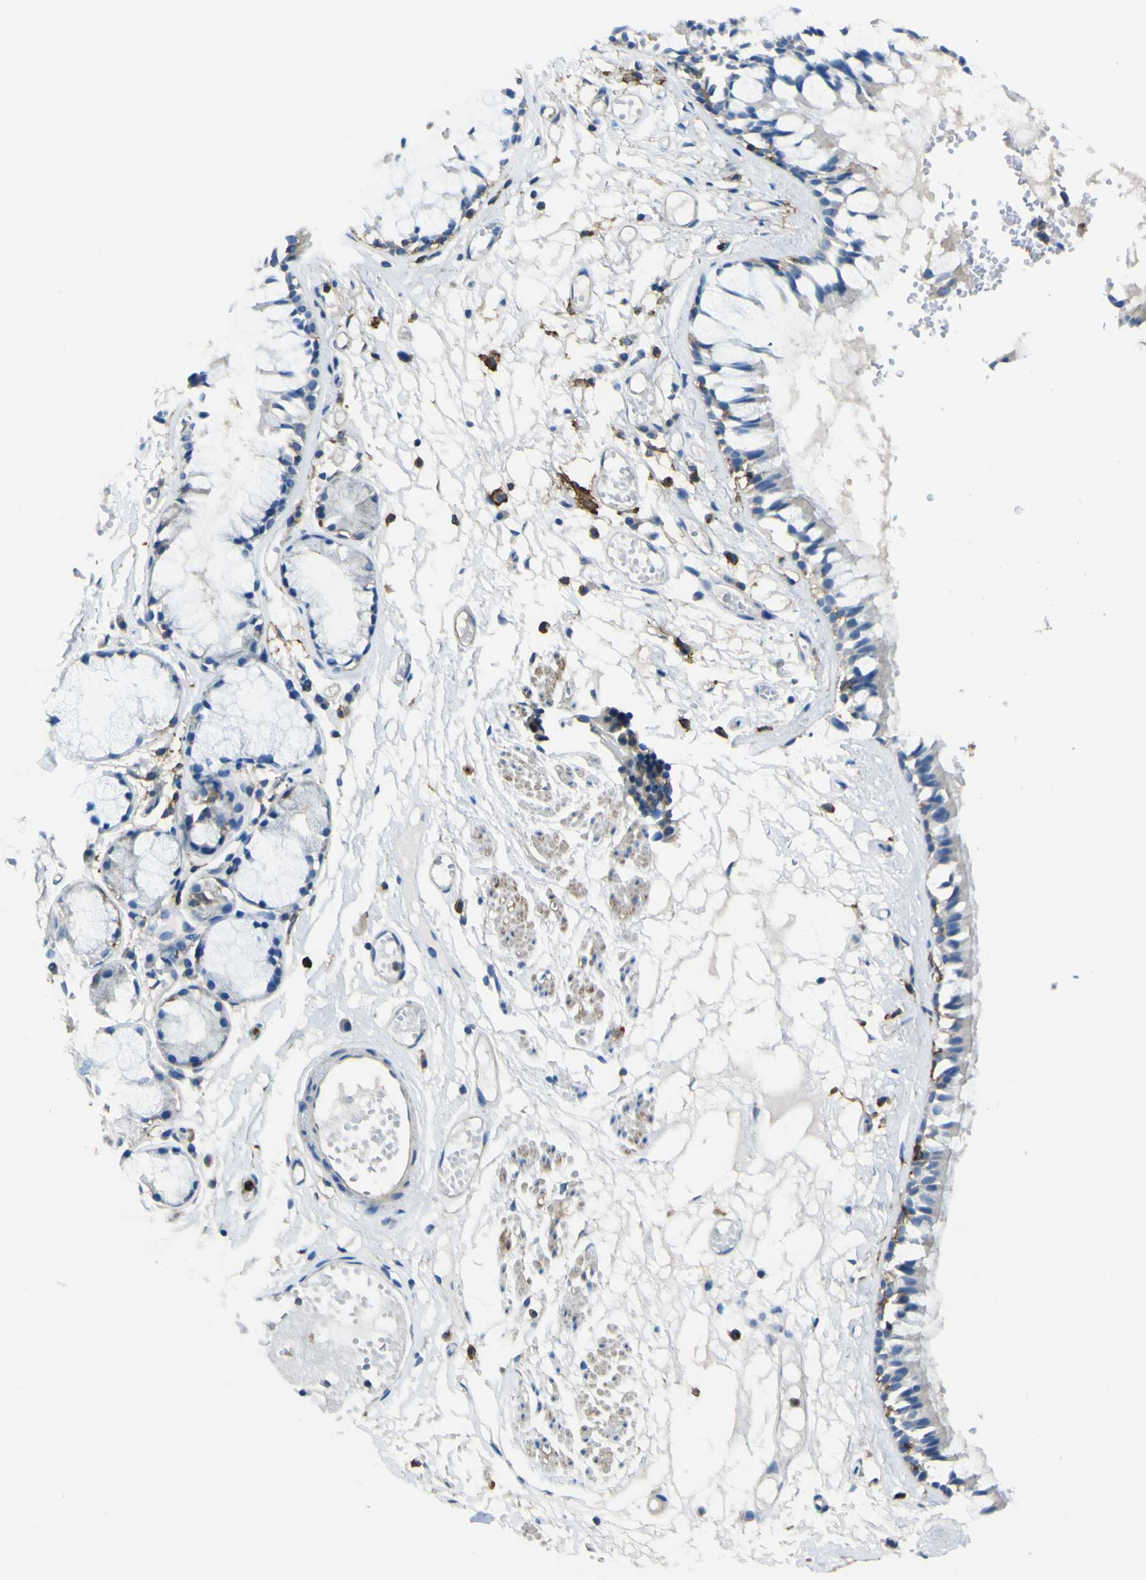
{"staining": {"intensity": "weak", "quantity": "<25%", "location": "cytoplasmic/membranous"}, "tissue": "bronchus", "cell_type": "Respiratory epithelial cells", "image_type": "normal", "snomed": [{"axis": "morphology", "description": "Normal tissue, NOS"}, {"axis": "morphology", "description": "Inflammation, NOS"}, {"axis": "topography", "description": "Cartilage tissue"}, {"axis": "topography", "description": "Lung"}], "caption": "Immunohistochemistry (IHC) of unremarkable human bronchus reveals no expression in respiratory epithelial cells.", "gene": "LAIR1", "patient": {"sex": "male", "age": 71}}